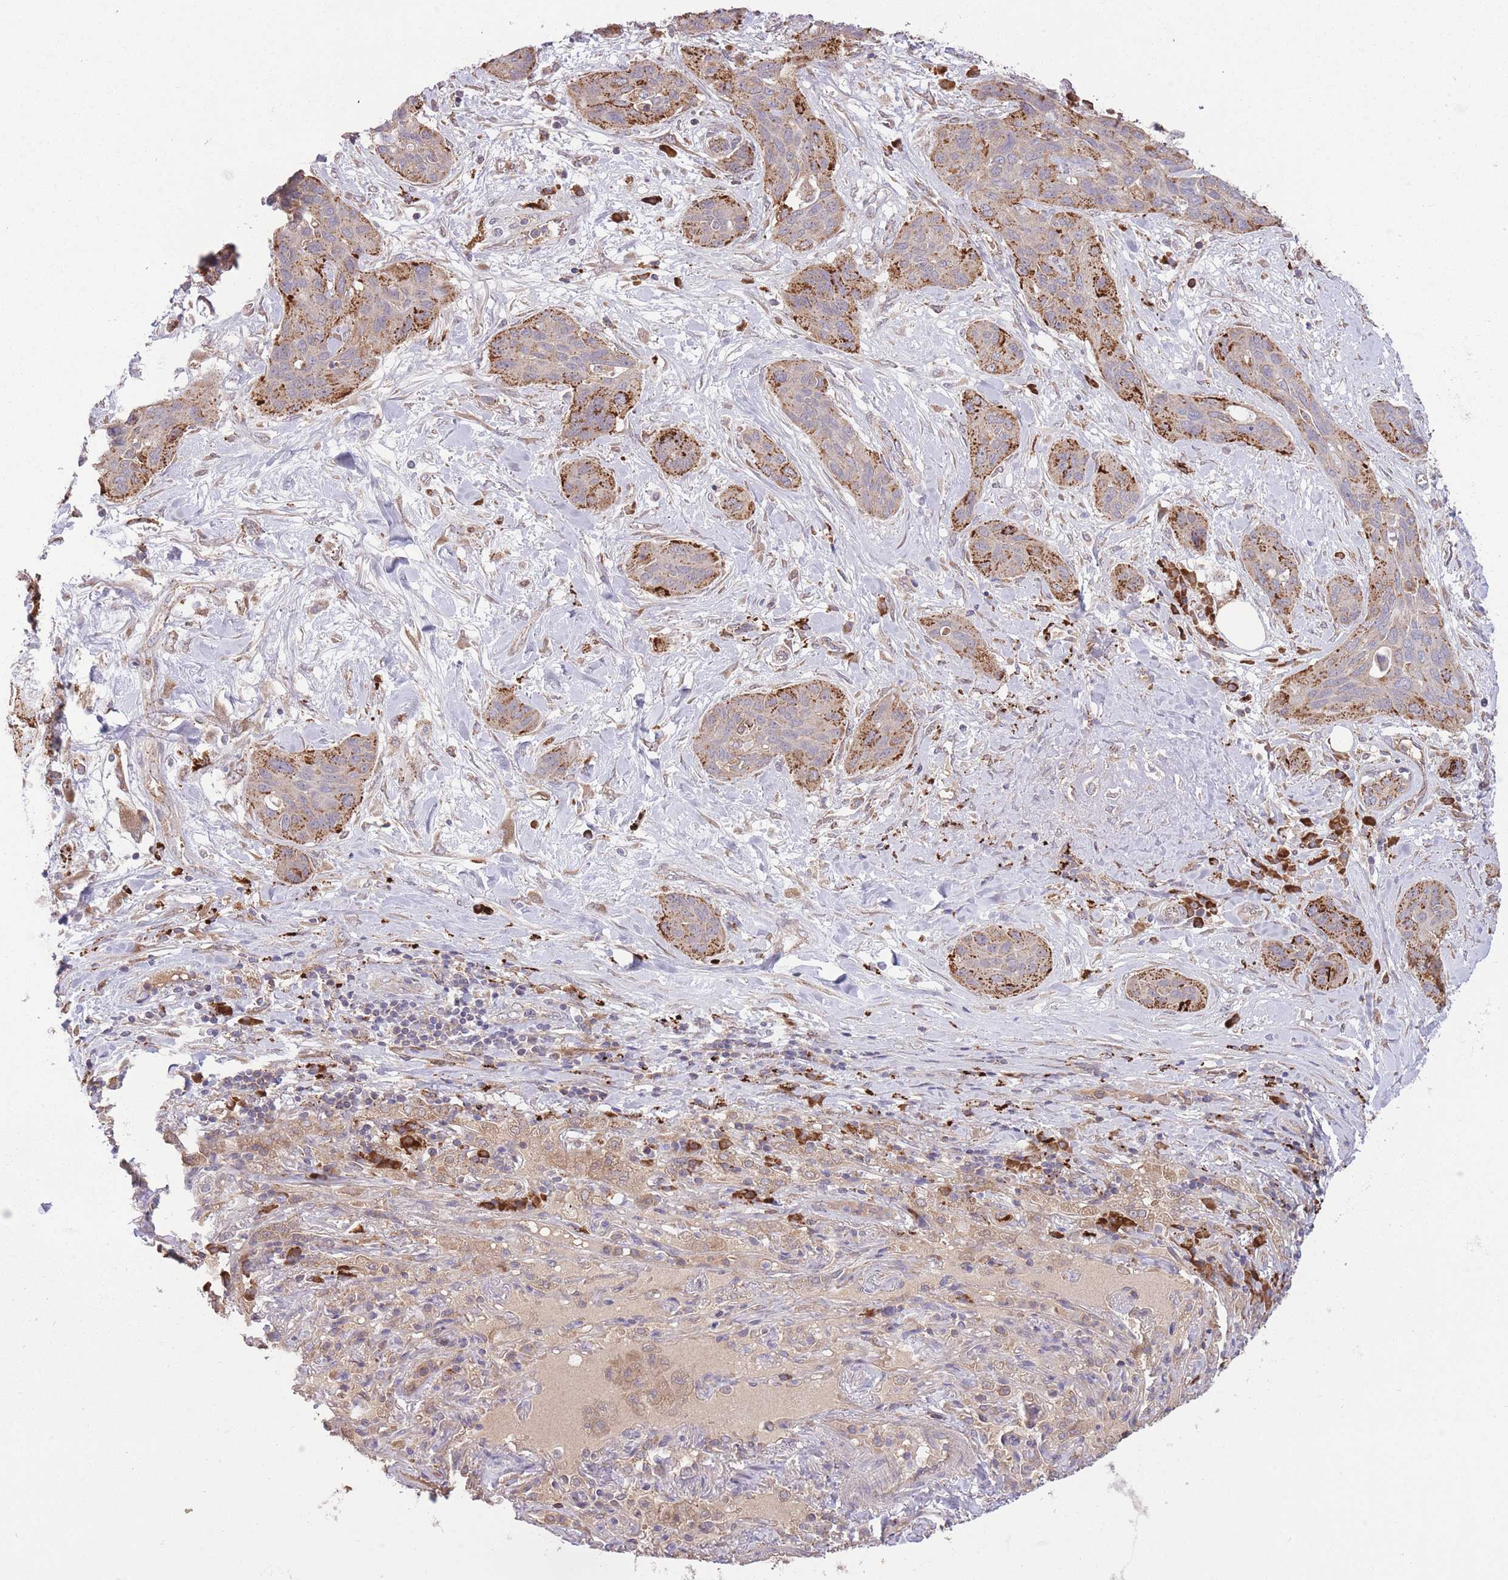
{"staining": {"intensity": "moderate", "quantity": ">75%", "location": "cytoplasmic/membranous"}, "tissue": "lung cancer", "cell_type": "Tumor cells", "image_type": "cancer", "snomed": [{"axis": "morphology", "description": "Squamous cell carcinoma, NOS"}, {"axis": "topography", "description": "Lung"}], "caption": "A histopathology image of human squamous cell carcinoma (lung) stained for a protein shows moderate cytoplasmic/membranous brown staining in tumor cells.", "gene": "POLR3F", "patient": {"sex": "female", "age": 70}}